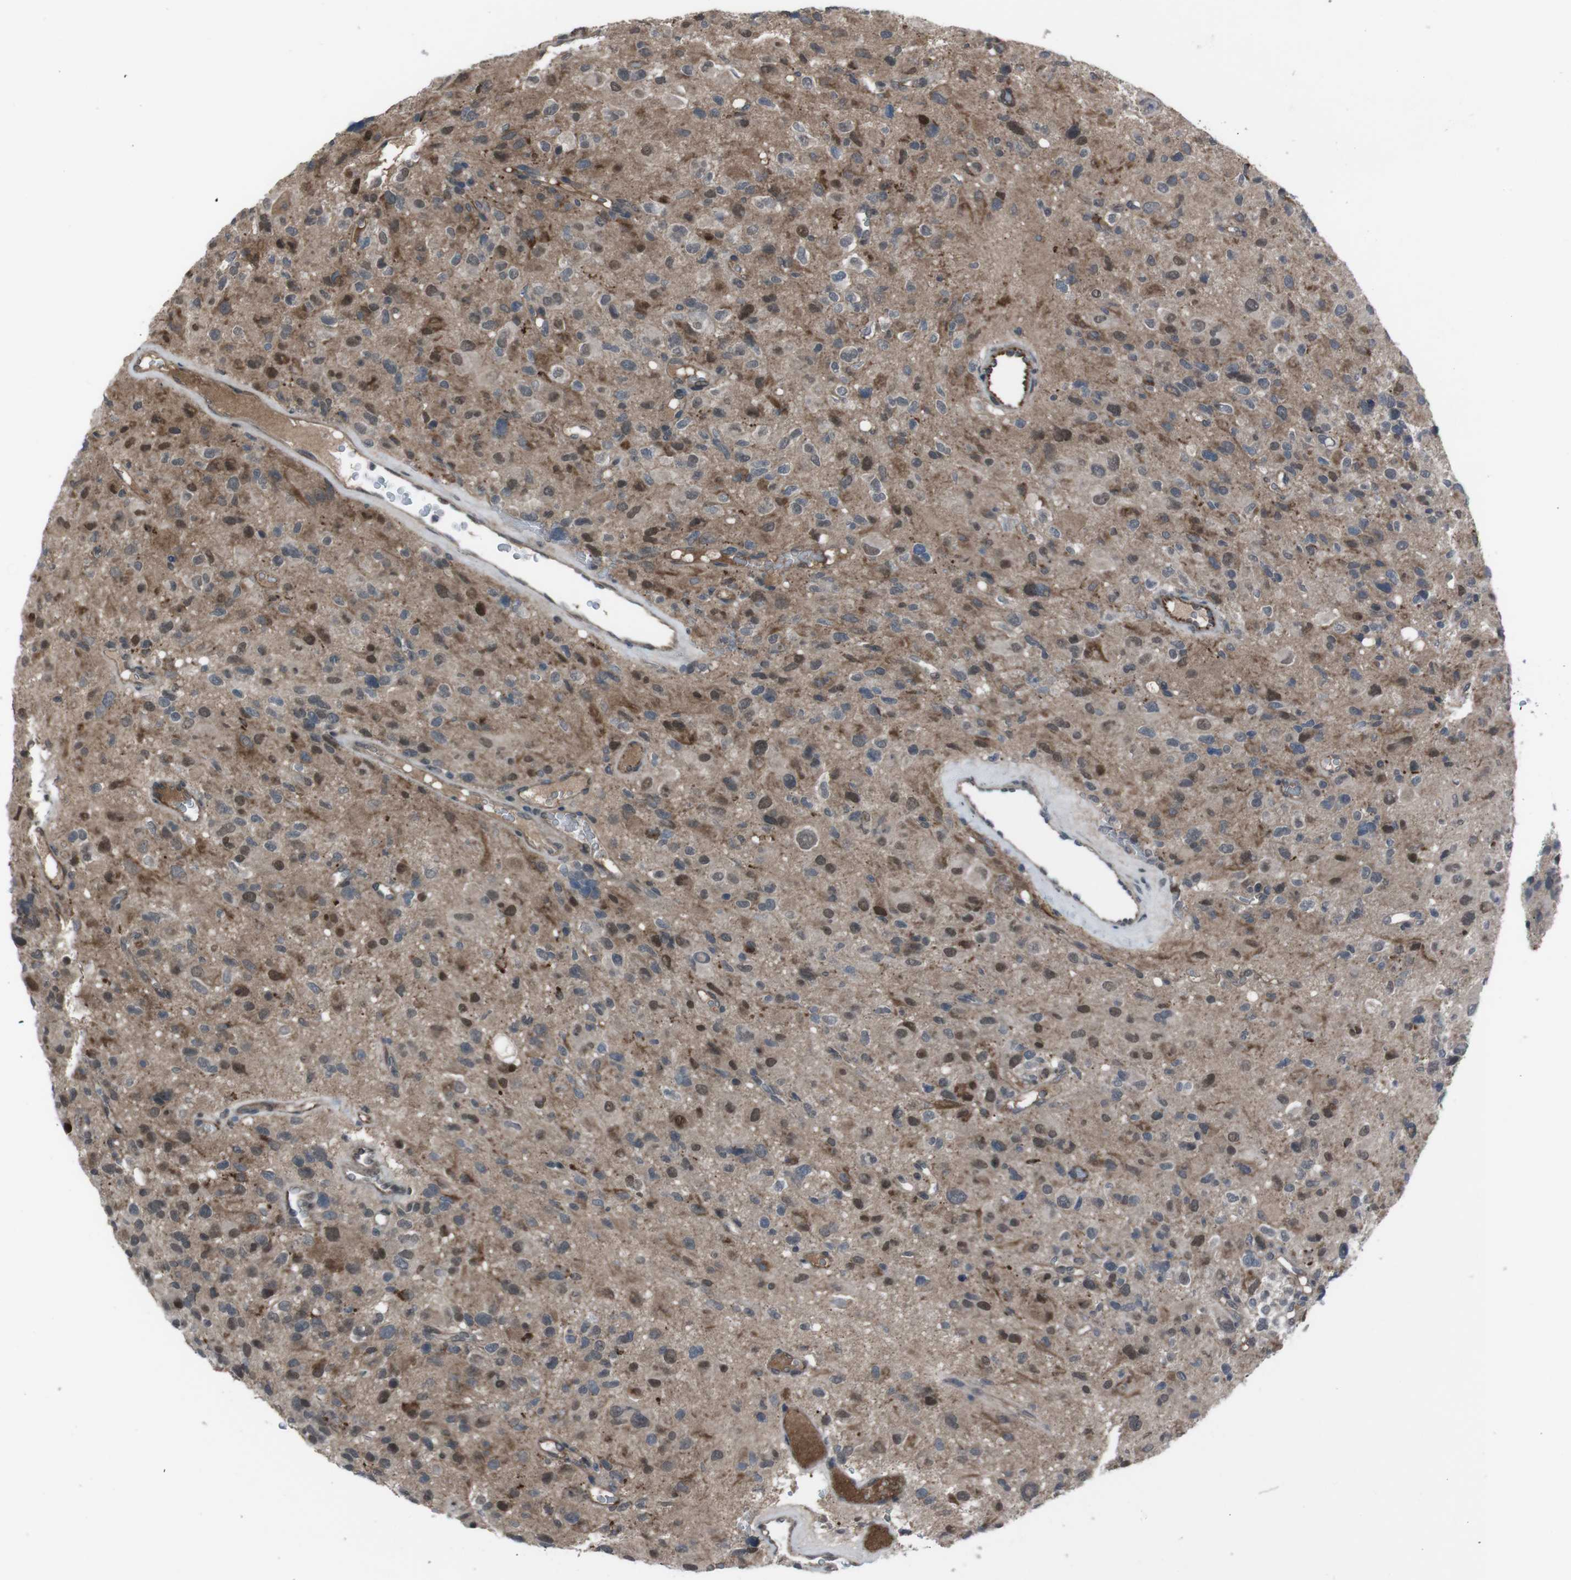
{"staining": {"intensity": "moderate", "quantity": "25%-75%", "location": "cytoplasmic/membranous,nuclear"}, "tissue": "glioma", "cell_type": "Tumor cells", "image_type": "cancer", "snomed": [{"axis": "morphology", "description": "Glioma, malignant, High grade"}, {"axis": "topography", "description": "Brain"}], "caption": "Protein staining of malignant glioma (high-grade) tissue reveals moderate cytoplasmic/membranous and nuclear staining in approximately 25%-75% of tumor cells.", "gene": "SS18L1", "patient": {"sex": "male", "age": 48}}